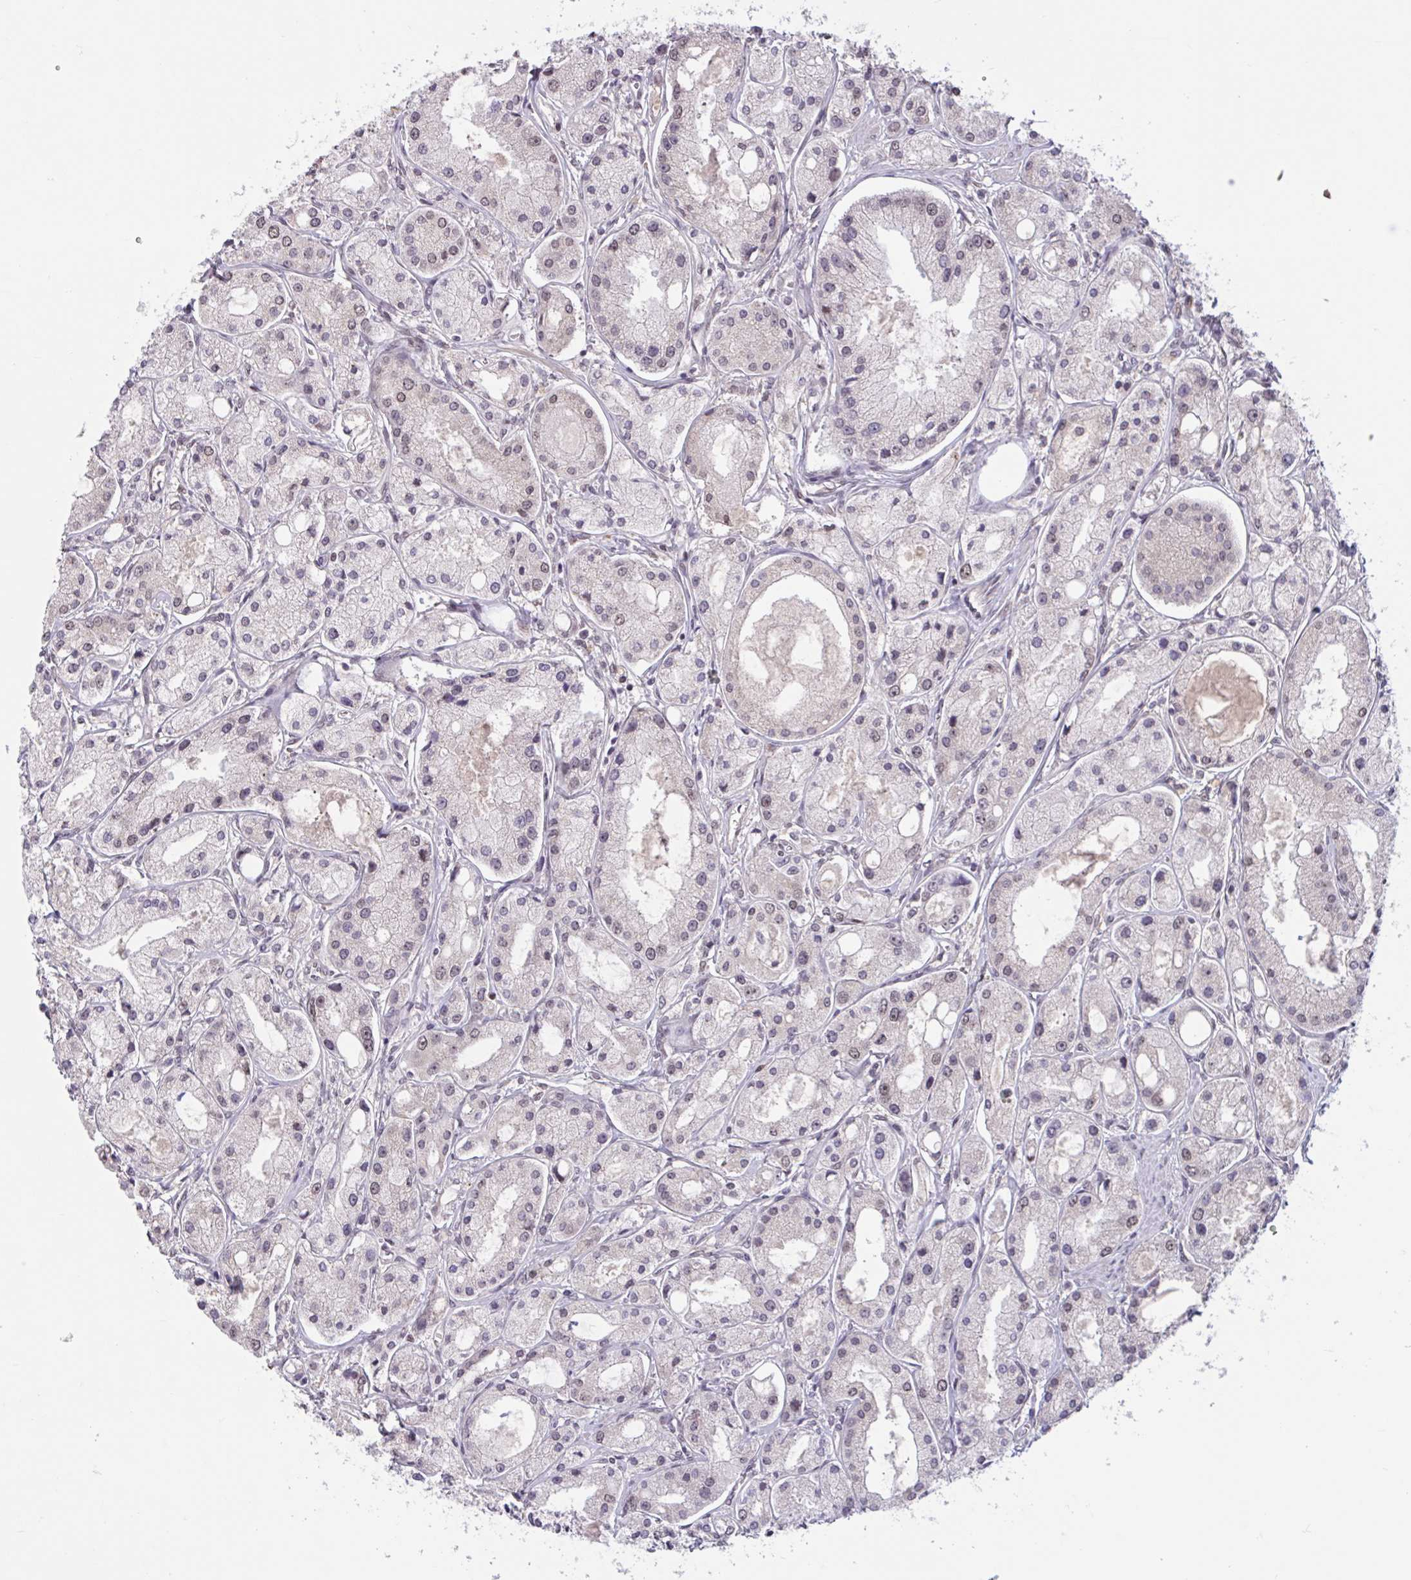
{"staining": {"intensity": "weak", "quantity": "25%-75%", "location": "nuclear"}, "tissue": "prostate cancer", "cell_type": "Tumor cells", "image_type": "cancer", "snomed": [{"axis": "morphology", "description": "Adenocarcinoma, High grade"}, {"axis": "topography", "description": "Prostate"}], "caption": "A high-resolution histopathology image shows immunohistochemistry staining of prostate cancer, which shows weak nuclear expression in approximately 25%-75% of tumor cells.", "gene": "ZNF414", "patient": {"sex": "male", "age": 66}}